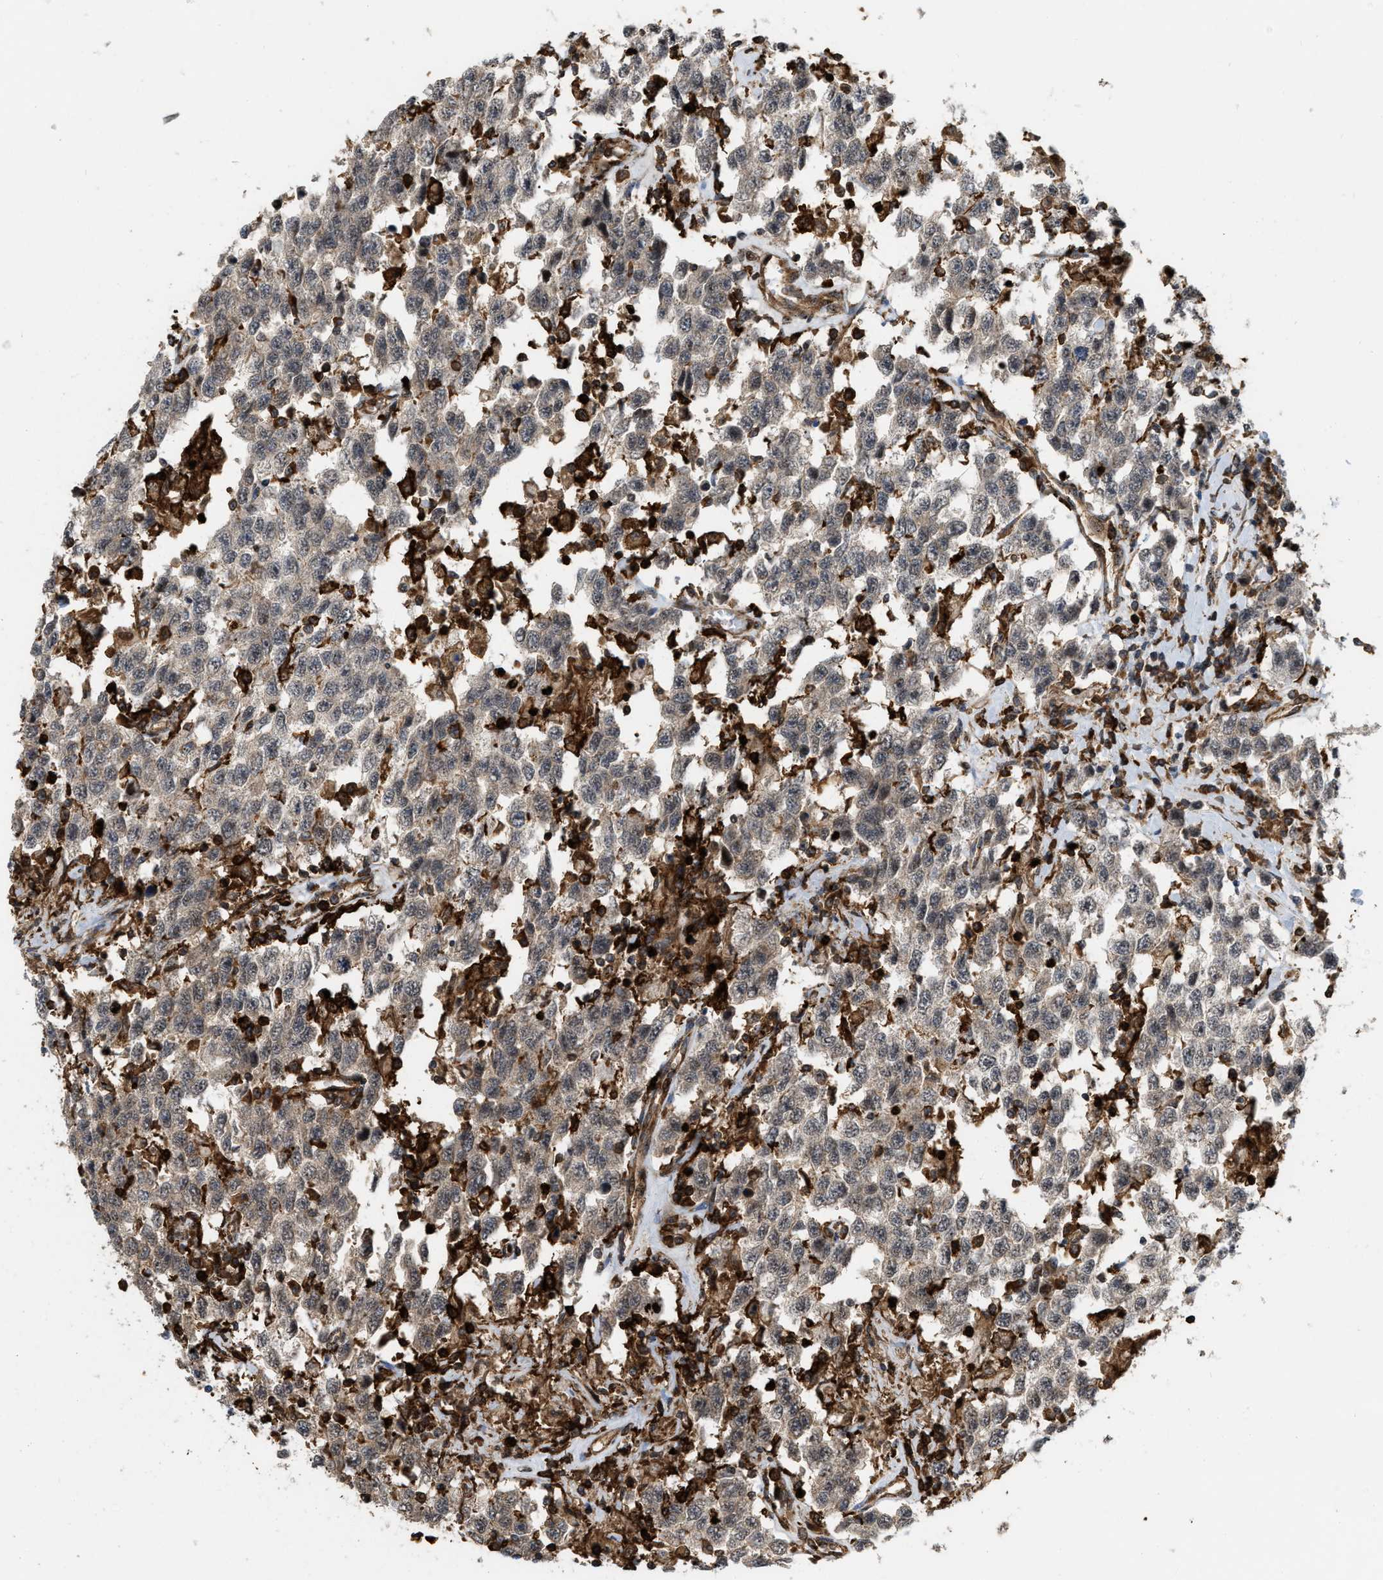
{"staining": {"intensity": "weak", "quantity": "25%-75%", "location": "cytoplasmic/membranous"}, "tissue": "testis cancer", "cell_type": "Tumor cells", "image_type": "cancer", "snomed": [{"axis": "morphology", "description": "Seminoma, NOS"}, {"axis": "topography", "description": "Testis"}], "caption": "Seminoma (testis) stained for a protein (brown) exhibits weak cytoplasmic/membranous positive staining in about 25%-75% of tumor cells.", "gene": "IQCE", "patient": {"sex": "male", "age": 41}}